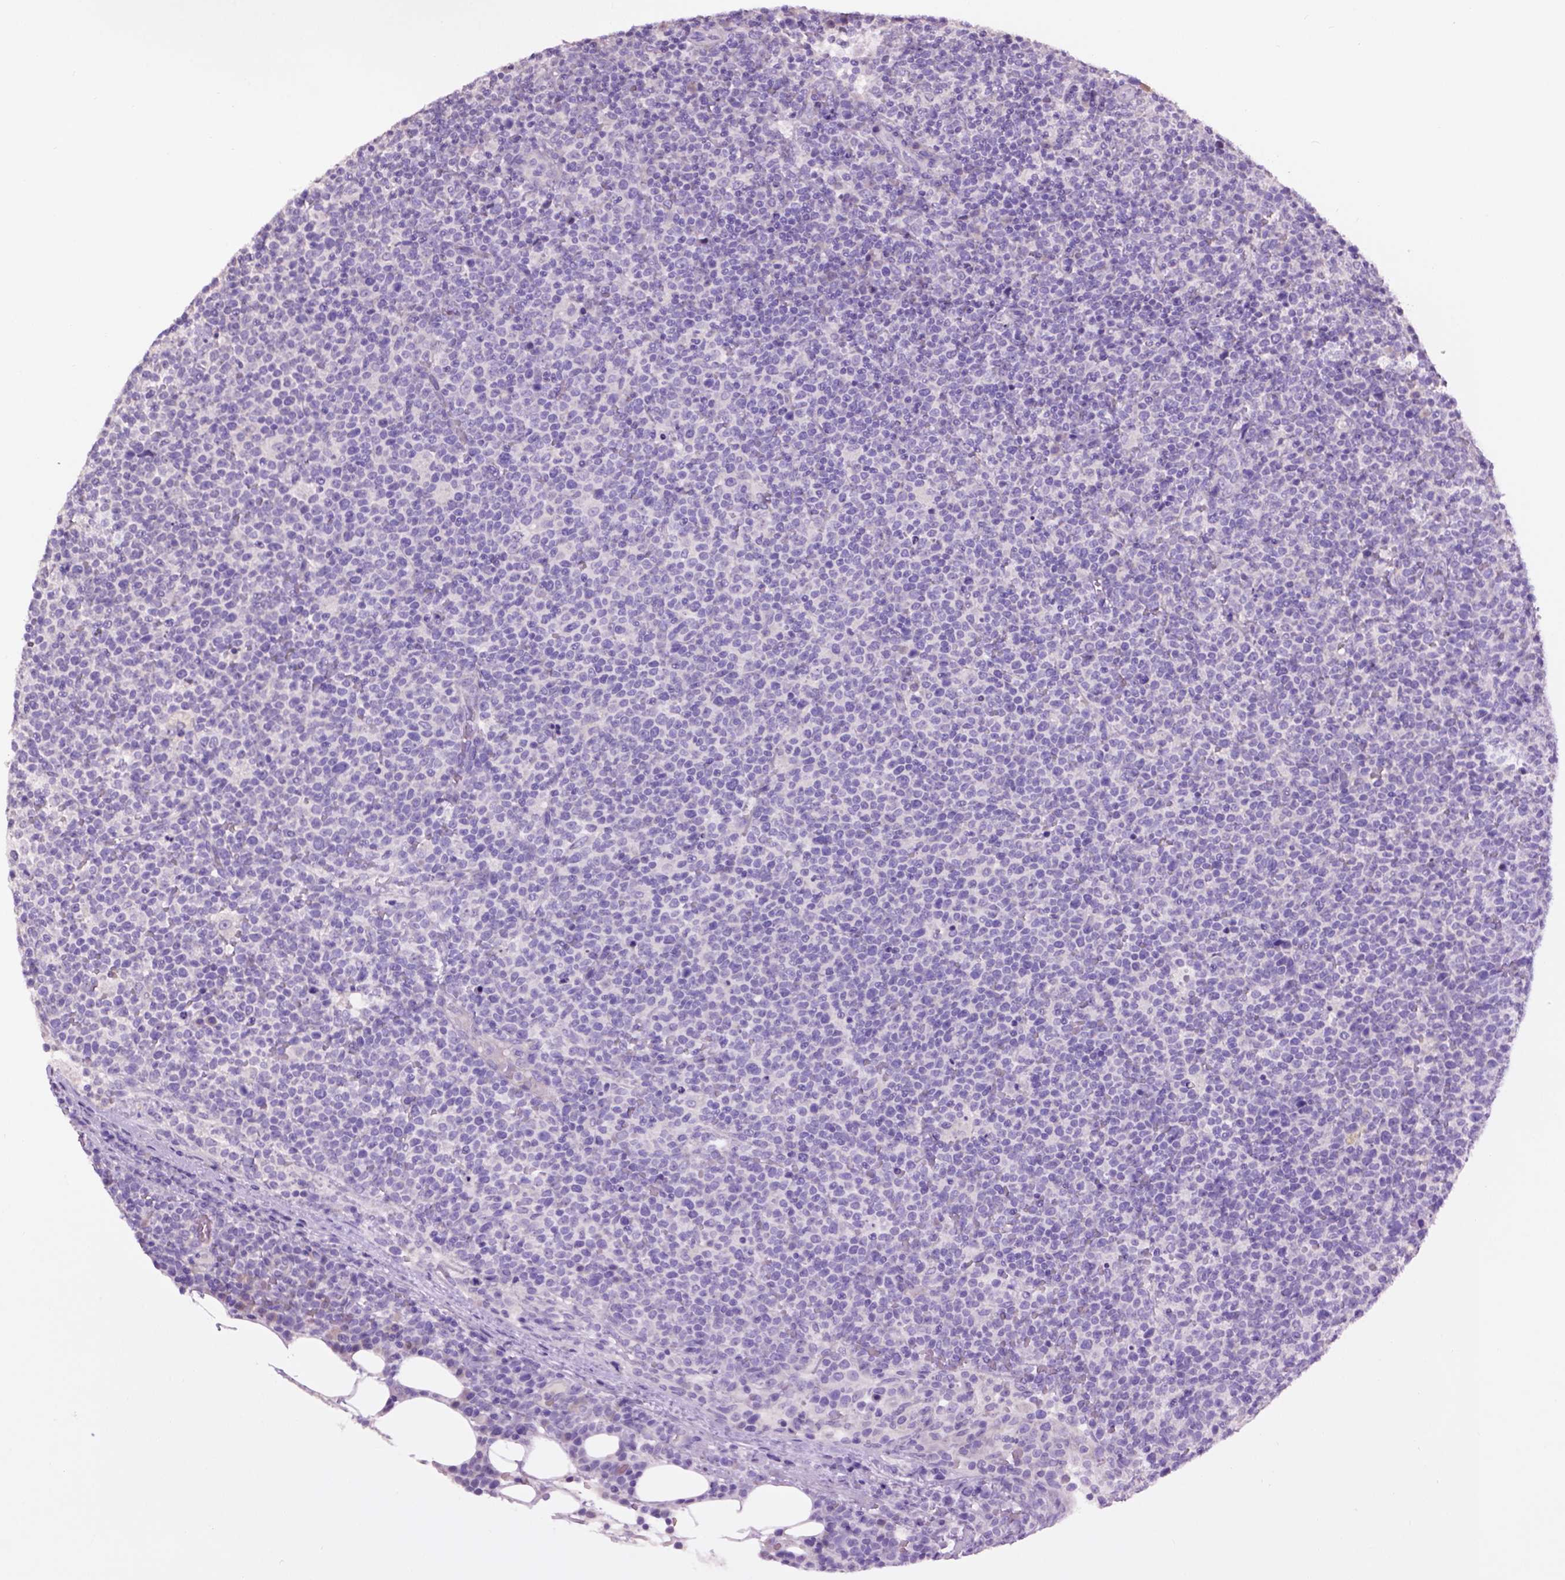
{"staining": {"intensity": "negative", "quantity": "none", "location": "none"}, "tissue": "lymphoma", "cell_type": "Tumor cells", "image_type": "cancer", "snomed": [{"axis": "morphology", "description": "Malignant lymphoma, non-Hodgkin's type, High grade"}, {"axis": "topography", "description": "Lymph node"}], "caption": "Lymphoma stained for a protein using immunohistochemistry exhibits no positivity tumor cells.", "gene": "CRYBA4", "patient": {"sex": "male", "age": 61}}